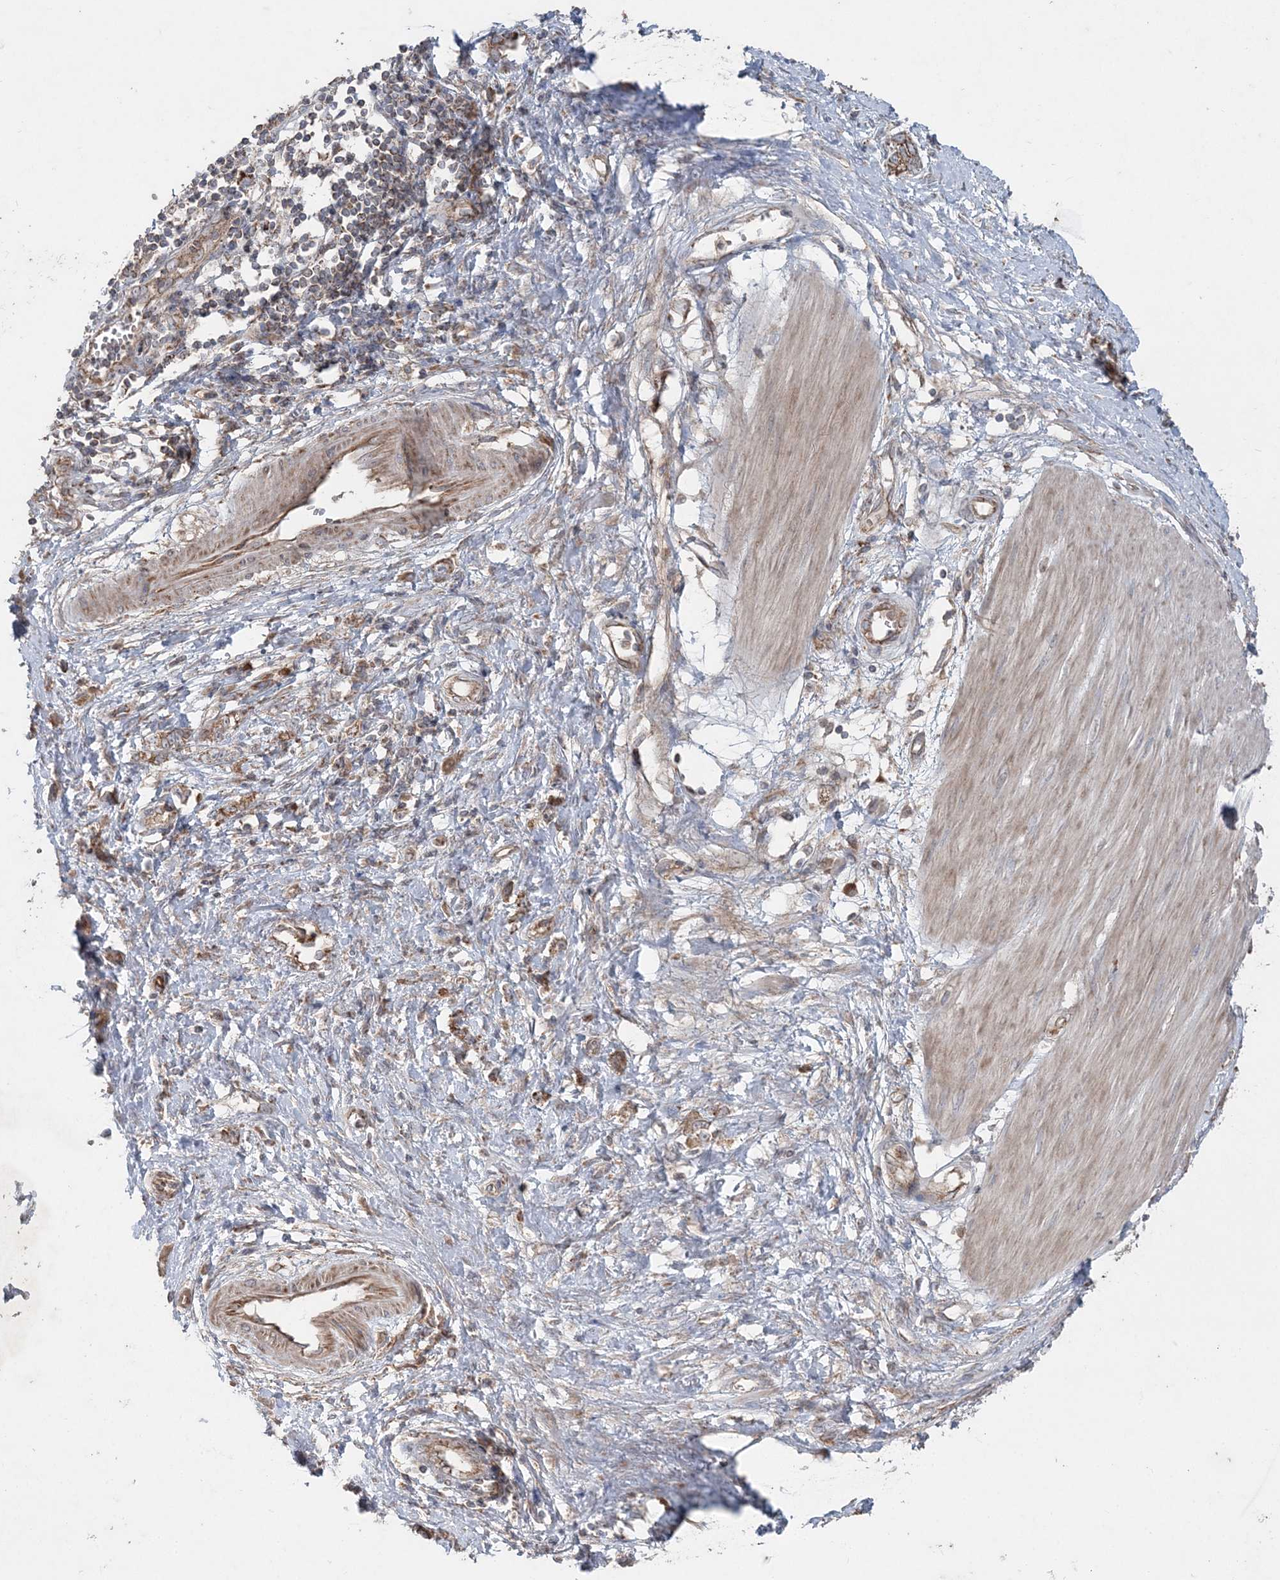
{"staining": {"intensity": "moderate", "quantity": ">75%", "location": "cytoplasmic/membranous"}, "tissue": "stomach cancer", "cell_type": "Tumor cells", "image_type": "cancer", "snomed": [{"axis": "morphology", "description": "Adenocarcinoma, NOS"}, {"axis": "topography", "description": "Stomach"}], "caption": "Immunohistochemistry (DAB (3,3'-diaminobenzidine)) staining of human stomach cancer (adenocarcinoma) demonstrates moderate cytoplasmic/membranous protein positivity in about >75% of tumor cells. Nuclei are stained in blue.", "gene": "LRPPRC", "patient": {"sex": "female", "age": 76}}